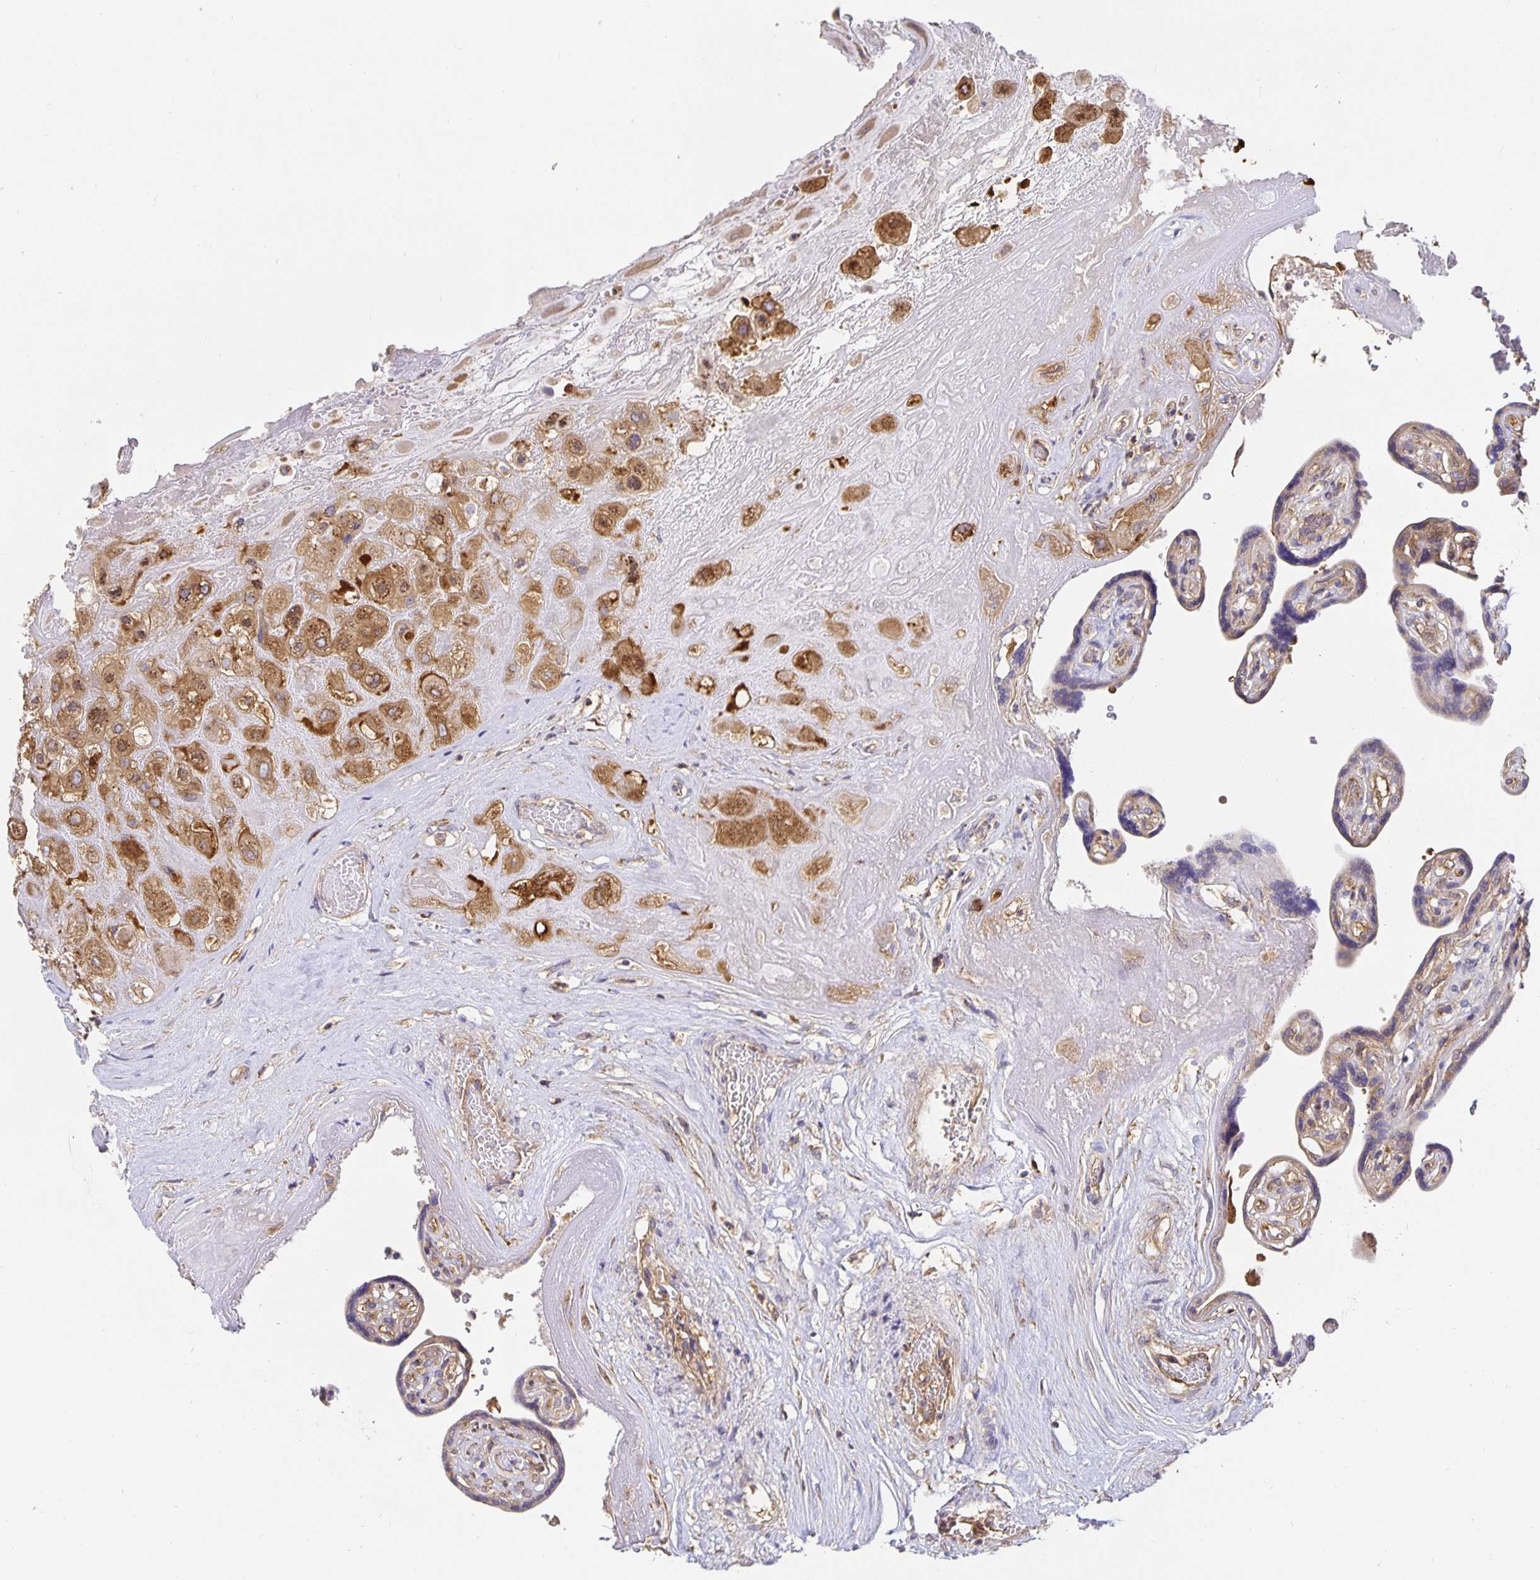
{"staining": {"intensity": "moderate", "quantity": ">75%", "location": "cytoplasmic/membranous"}, "tissue": "placenta", "cell_type": "Decidual cells", "image_type": "normal", "snomed": [{"axis": "morphology", "description": "Normal tissue, NOS"}, {"axis": "topography", "description": "Placenta"}], "caption": "The histopathology image displays immunohistochemical staining of normal placenta. There is moderate cytoplasmic/membranous positivity is present in approximately >75% of decidual cells.", "gene": "USO1", "patient": {"sex": "female", "age": 32}}